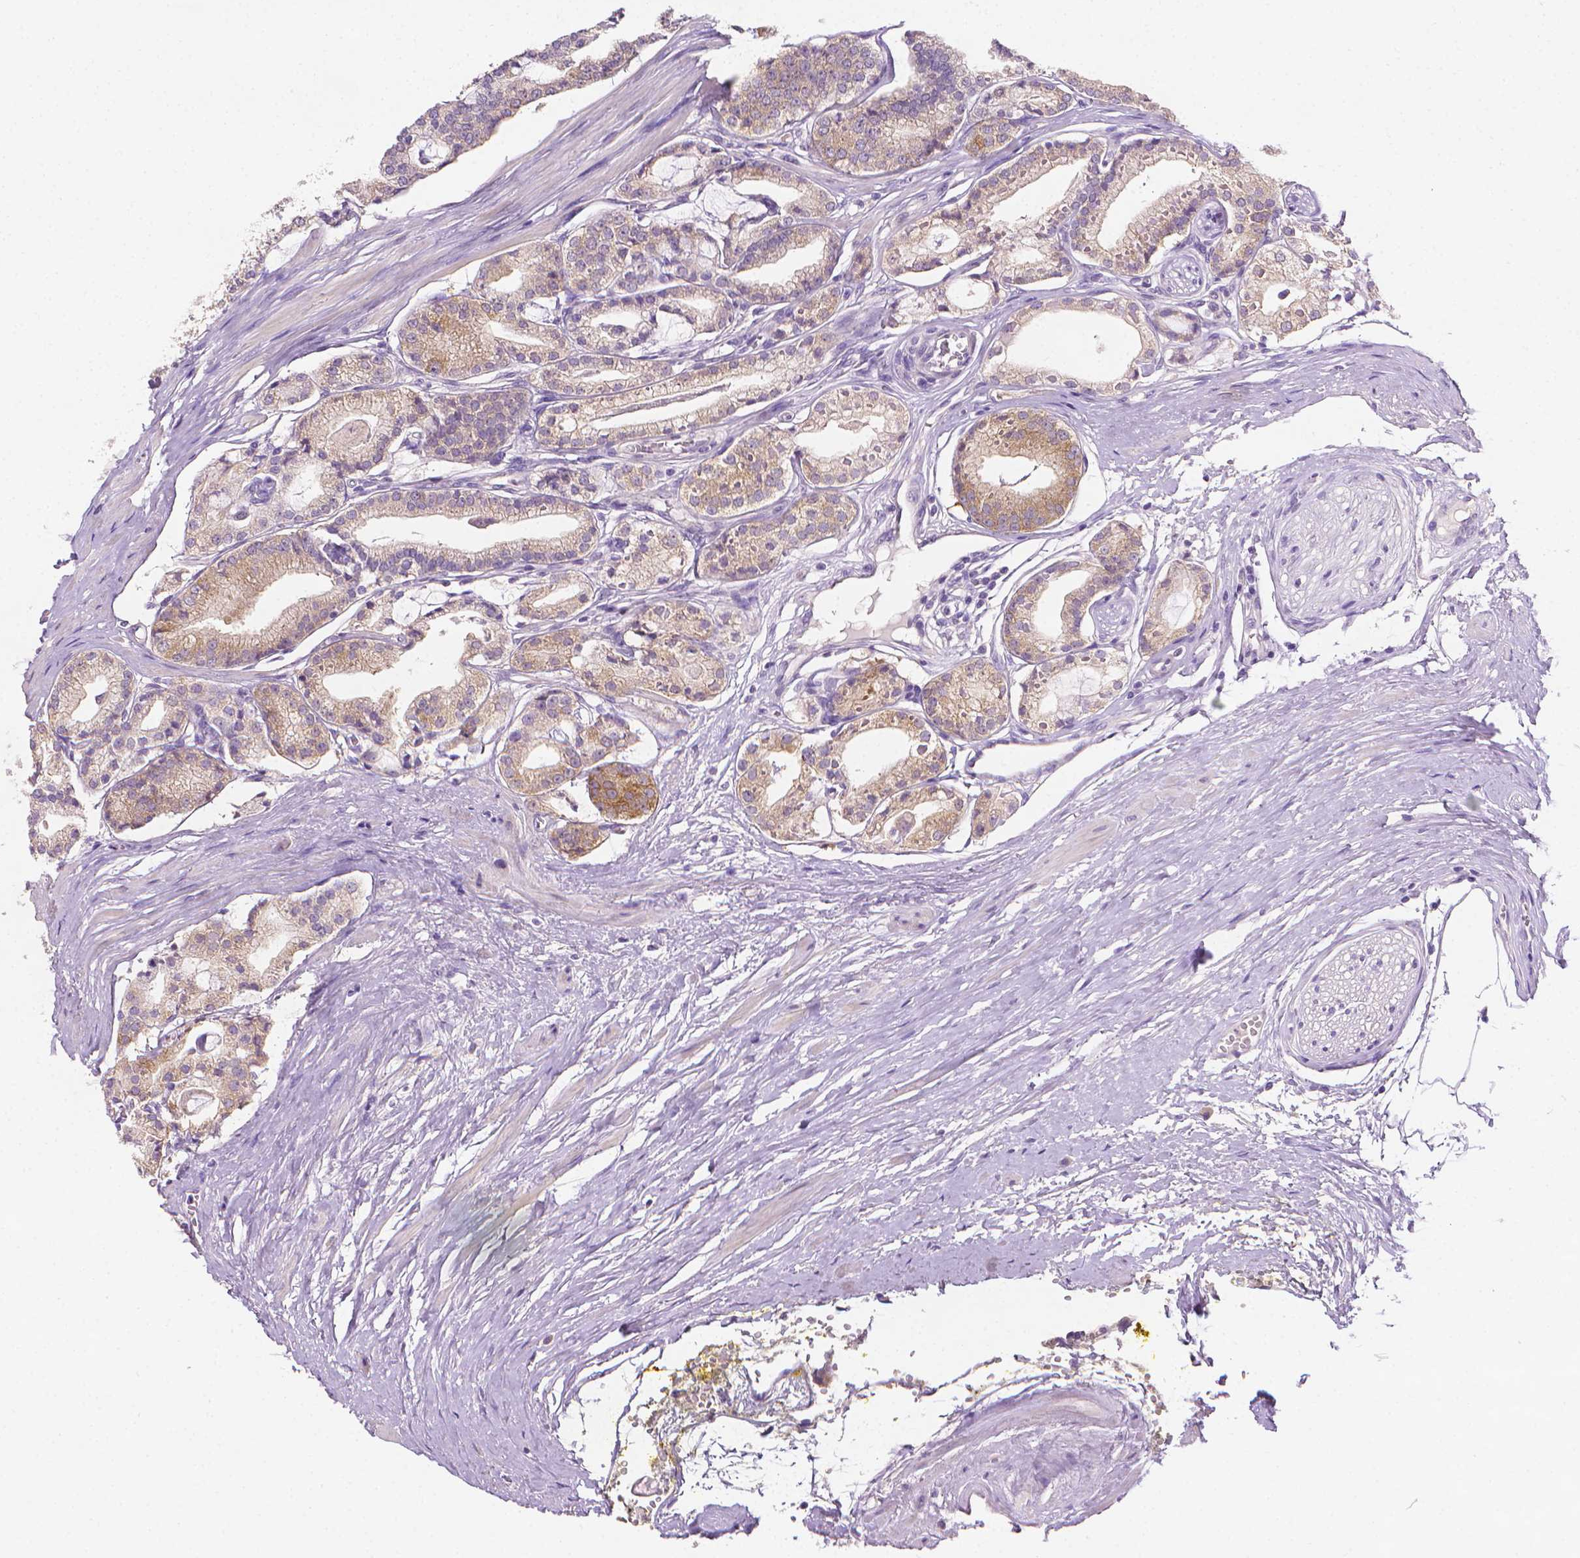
{"staining": {"intensity": "moderate", "quantity": "25%-75%", "location": "cytoplasmic/membranous"}, "tissue": "prostate cancer", "cell_type": "Tumor cells", "image_type": "cancer", "snomed": [{"axis": "morphology", "description": "Adenocarcinoma, High grade"}, {"axis": "topography", "description": "Prostate"}], "caption": "Adenocarcinoma (high-grade) (prostate) stained with DAB (3,3'-diaminobenzidine) immunohistochemistry (IHC) displays medium levels of moderate cytoplasmic/membranous positivity in approximately 25%-75% of tumor cells.", "gene": "FASN", "patient": {"sex": "male", "age": 71}}